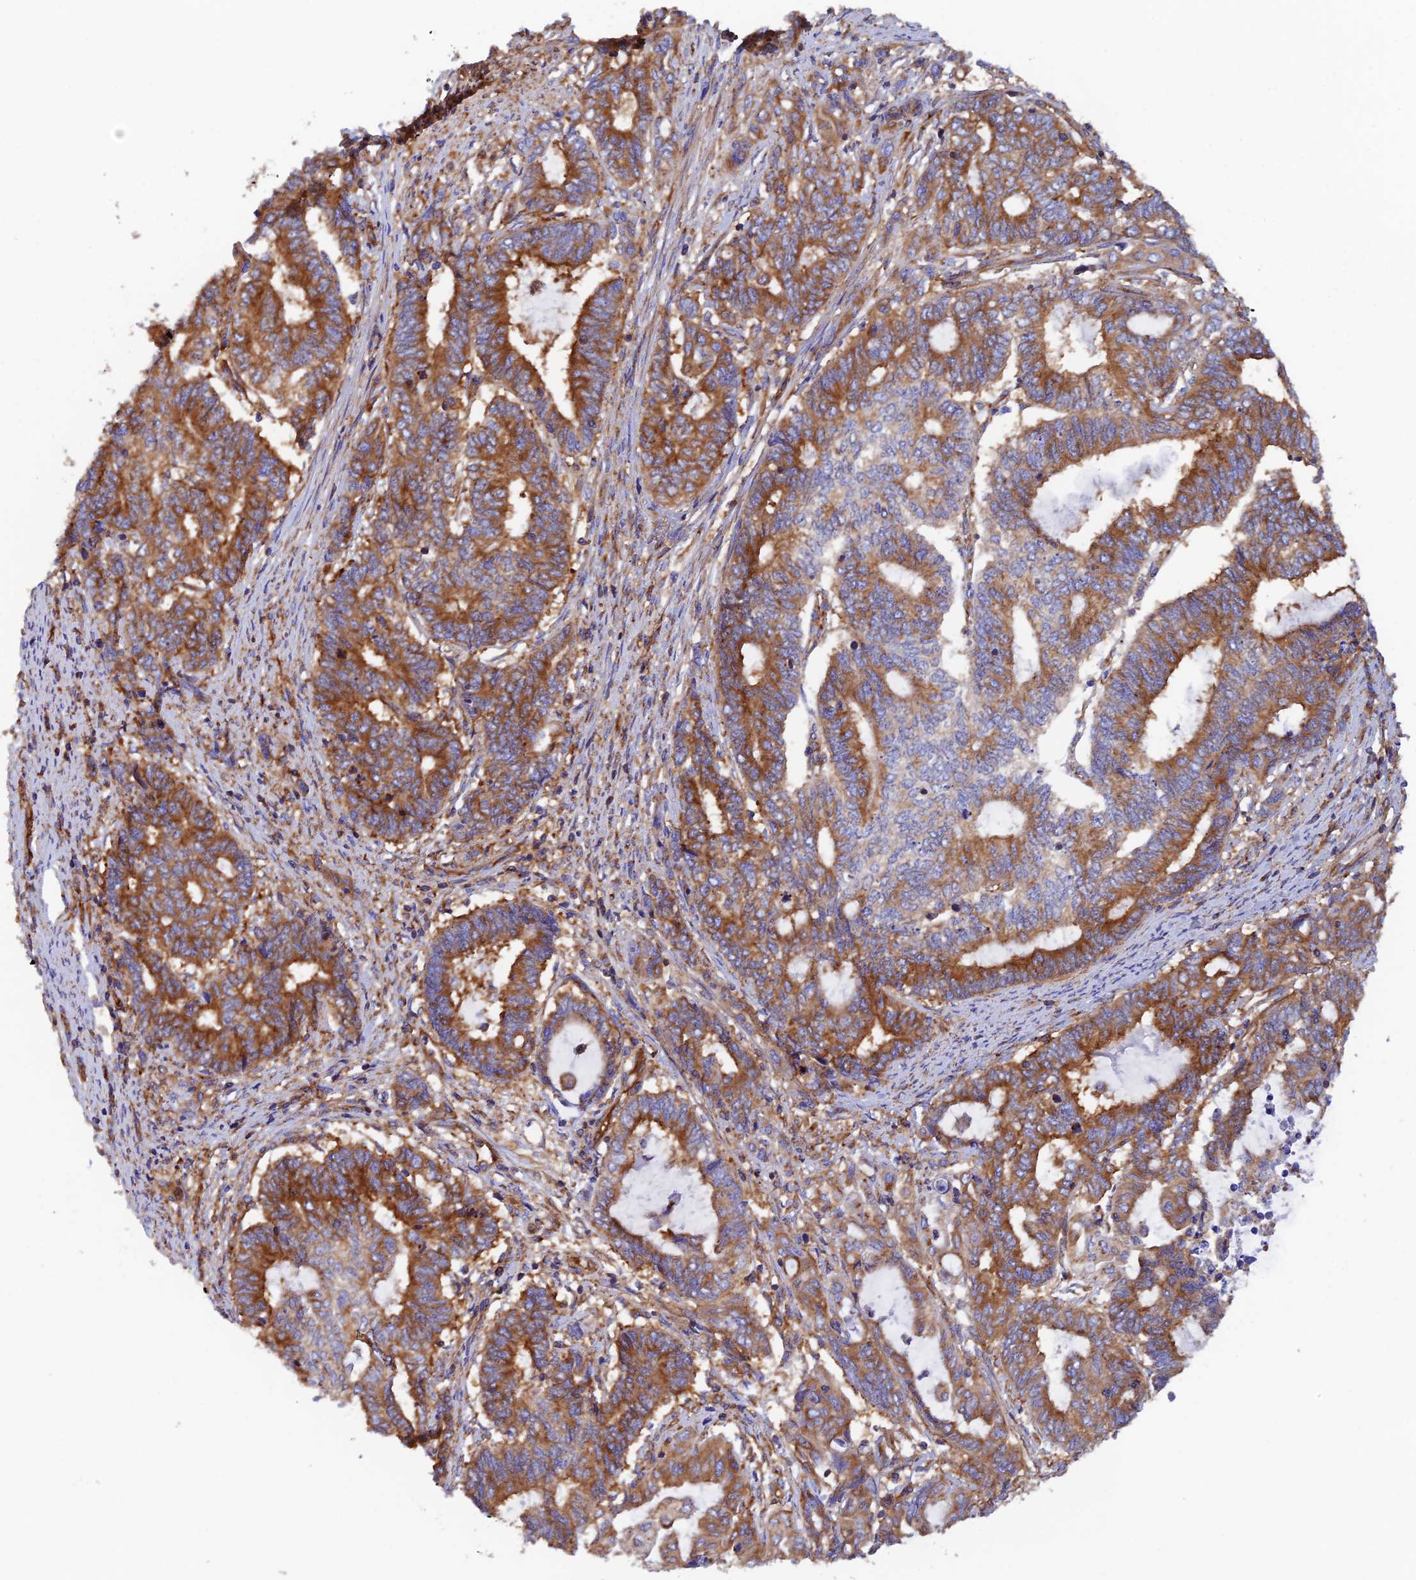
{"staining": {"intensity": "strong", "quantity": ">75%", "location": "cytoplasmic/membranous"}, "tissue": "endometrial cancer", "cell_type": "Tumor cells", "image_type": "cancer", "snomed": [{"axis": "morphology", "description": "Adenocarcinoma, NOS"}, {"axis": "topography", "description": "Uterus"}, {"axis": "topography", "description": "Endometrium"}], "caption": "Approximately >75% of tumor cells in endometrial cancer (adenocarcinoma) reveal strong cytoplasmic/membranous protein staining as visualized by brown immunohistochemical staining.", "gene": "DCTN2", "patient": {"sex": "female", "age": 70}}